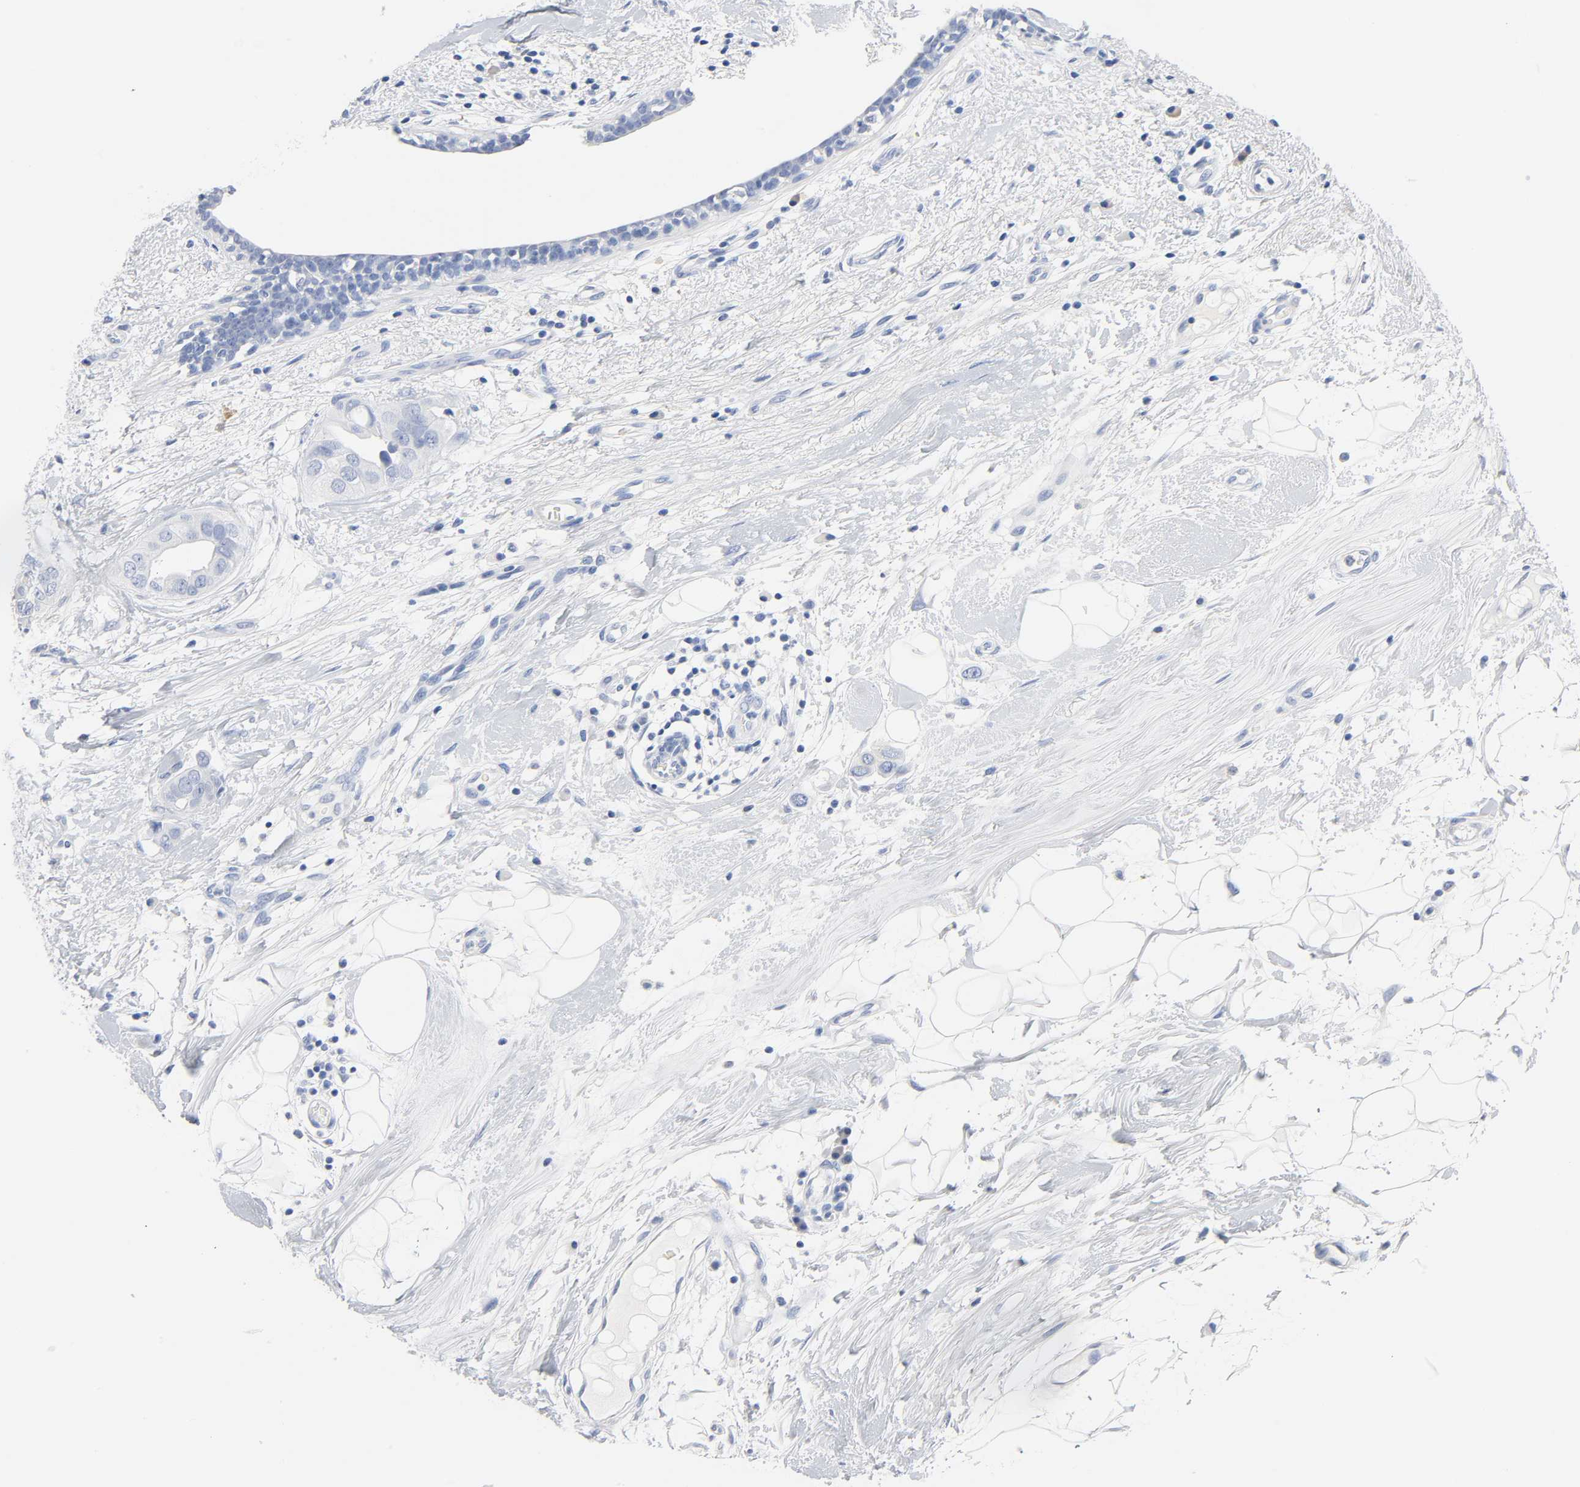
{"staining": {"intensity": "negative", "quantity": "none", "location": "none"}, "tissue": "breast cancer", "cell_type": "Tumor cells", "image_type": "cancer", "snomed": [{"axis": "morphology", "description": "Duct carcinoma"}, {"axis": "topography", "description": "Breast"}], "caption": "Breast cancer (intraductal carcinoma) was stained to show a protein in brown. There is no significant expression in tumor cells.", "gene": "ACP3", "patient": {"sex": "female", "age": 40}}